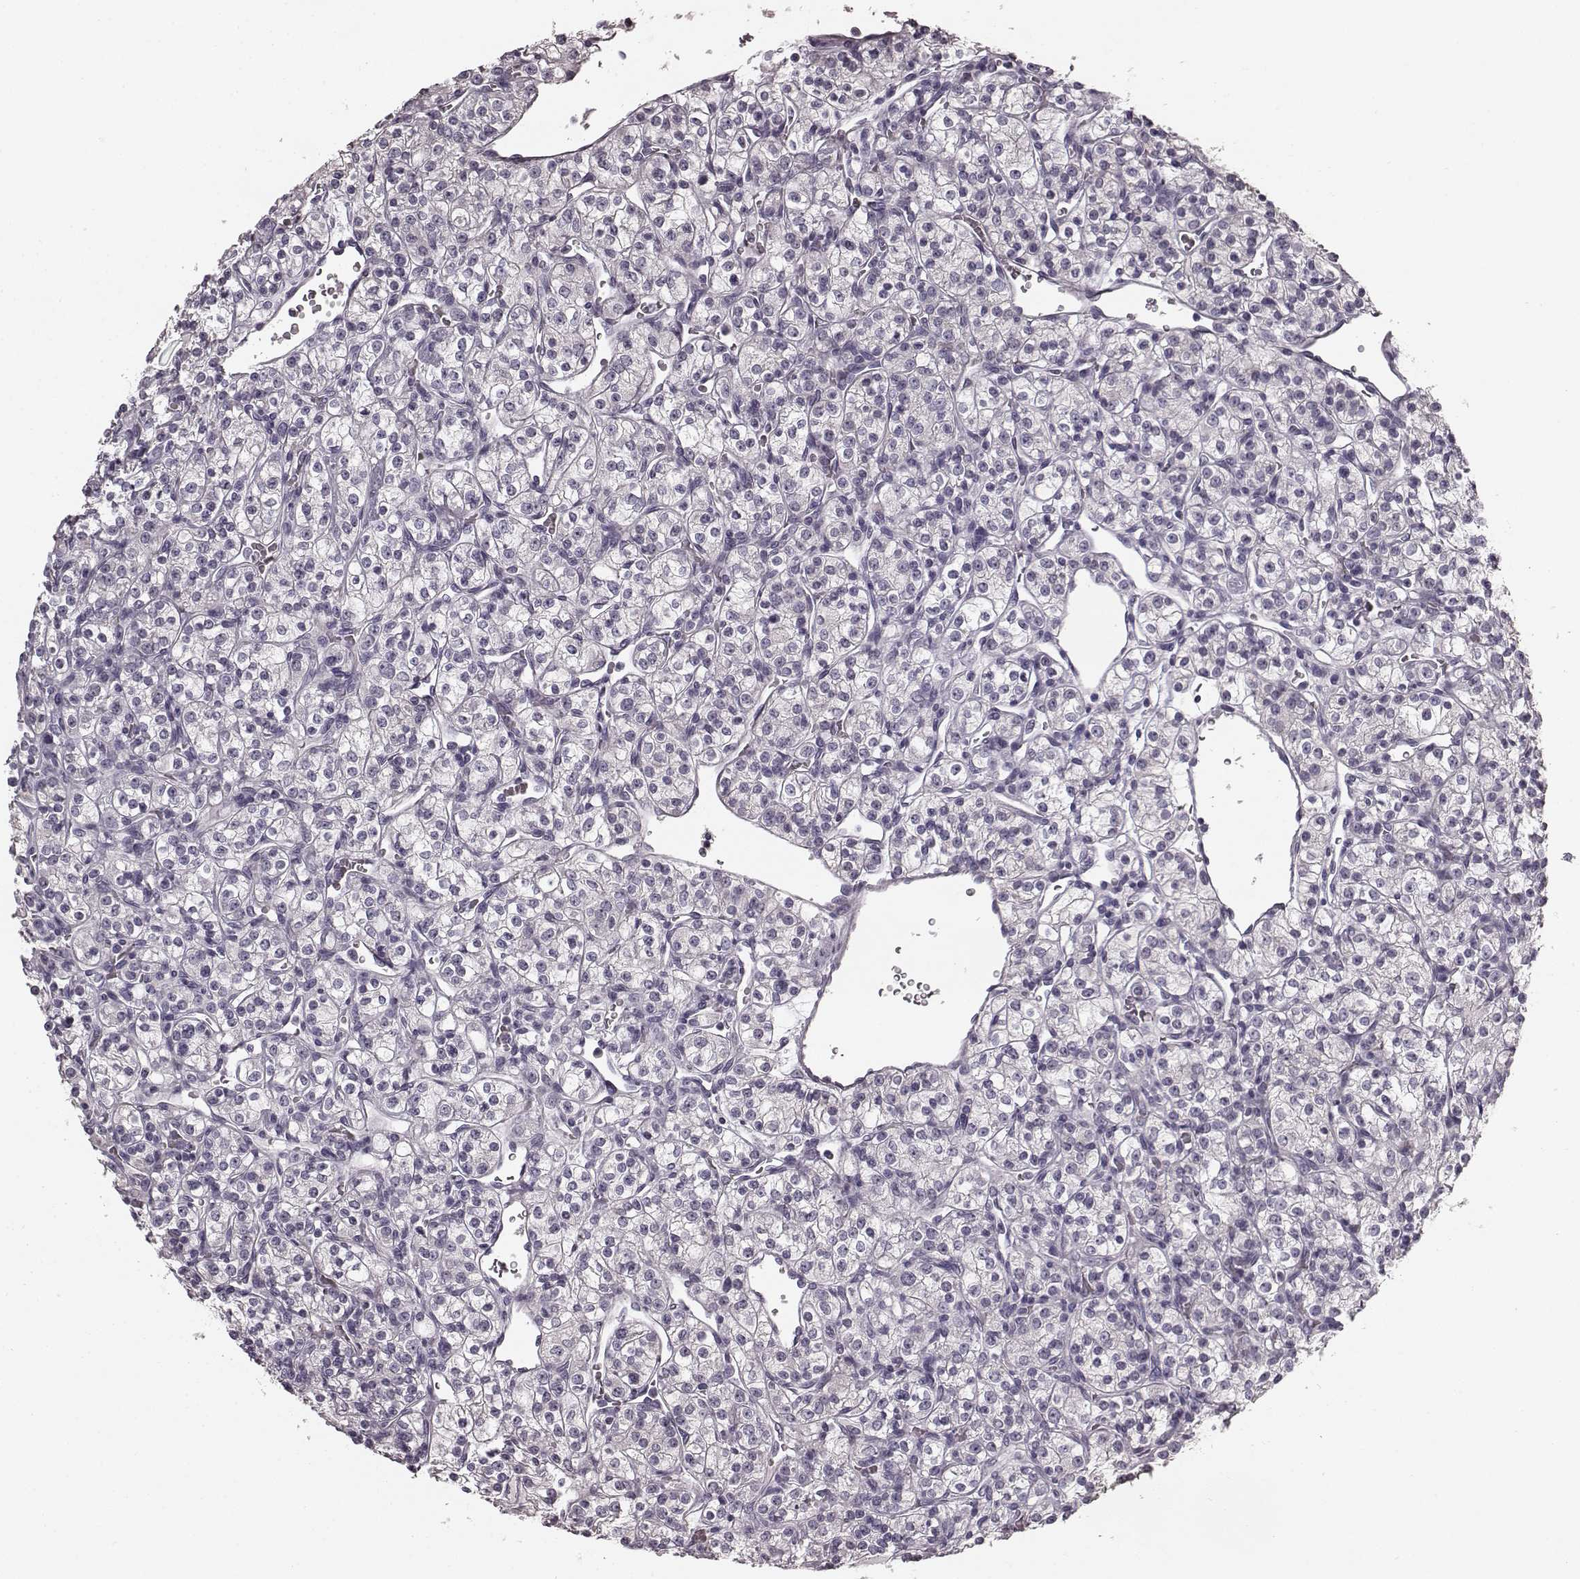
{"staining": {"intensity": "negative", "quantity": "none", "location": "none"}, "tissue": "renal cancer", "cell_type": "Tumor cells", "image_type": "cancer", "snomed": [{"axis": "morphology", "description": "Adenocarcinoma, NOS"}, {"axis": "topography", "description": "Kidney"}], "caption": "Immunohistochemical staining of renal adenocarcinoma shows no significant staining in tumor cells.", "gene": "RIT2", "patient": {"sex": "male", "age": 77}}